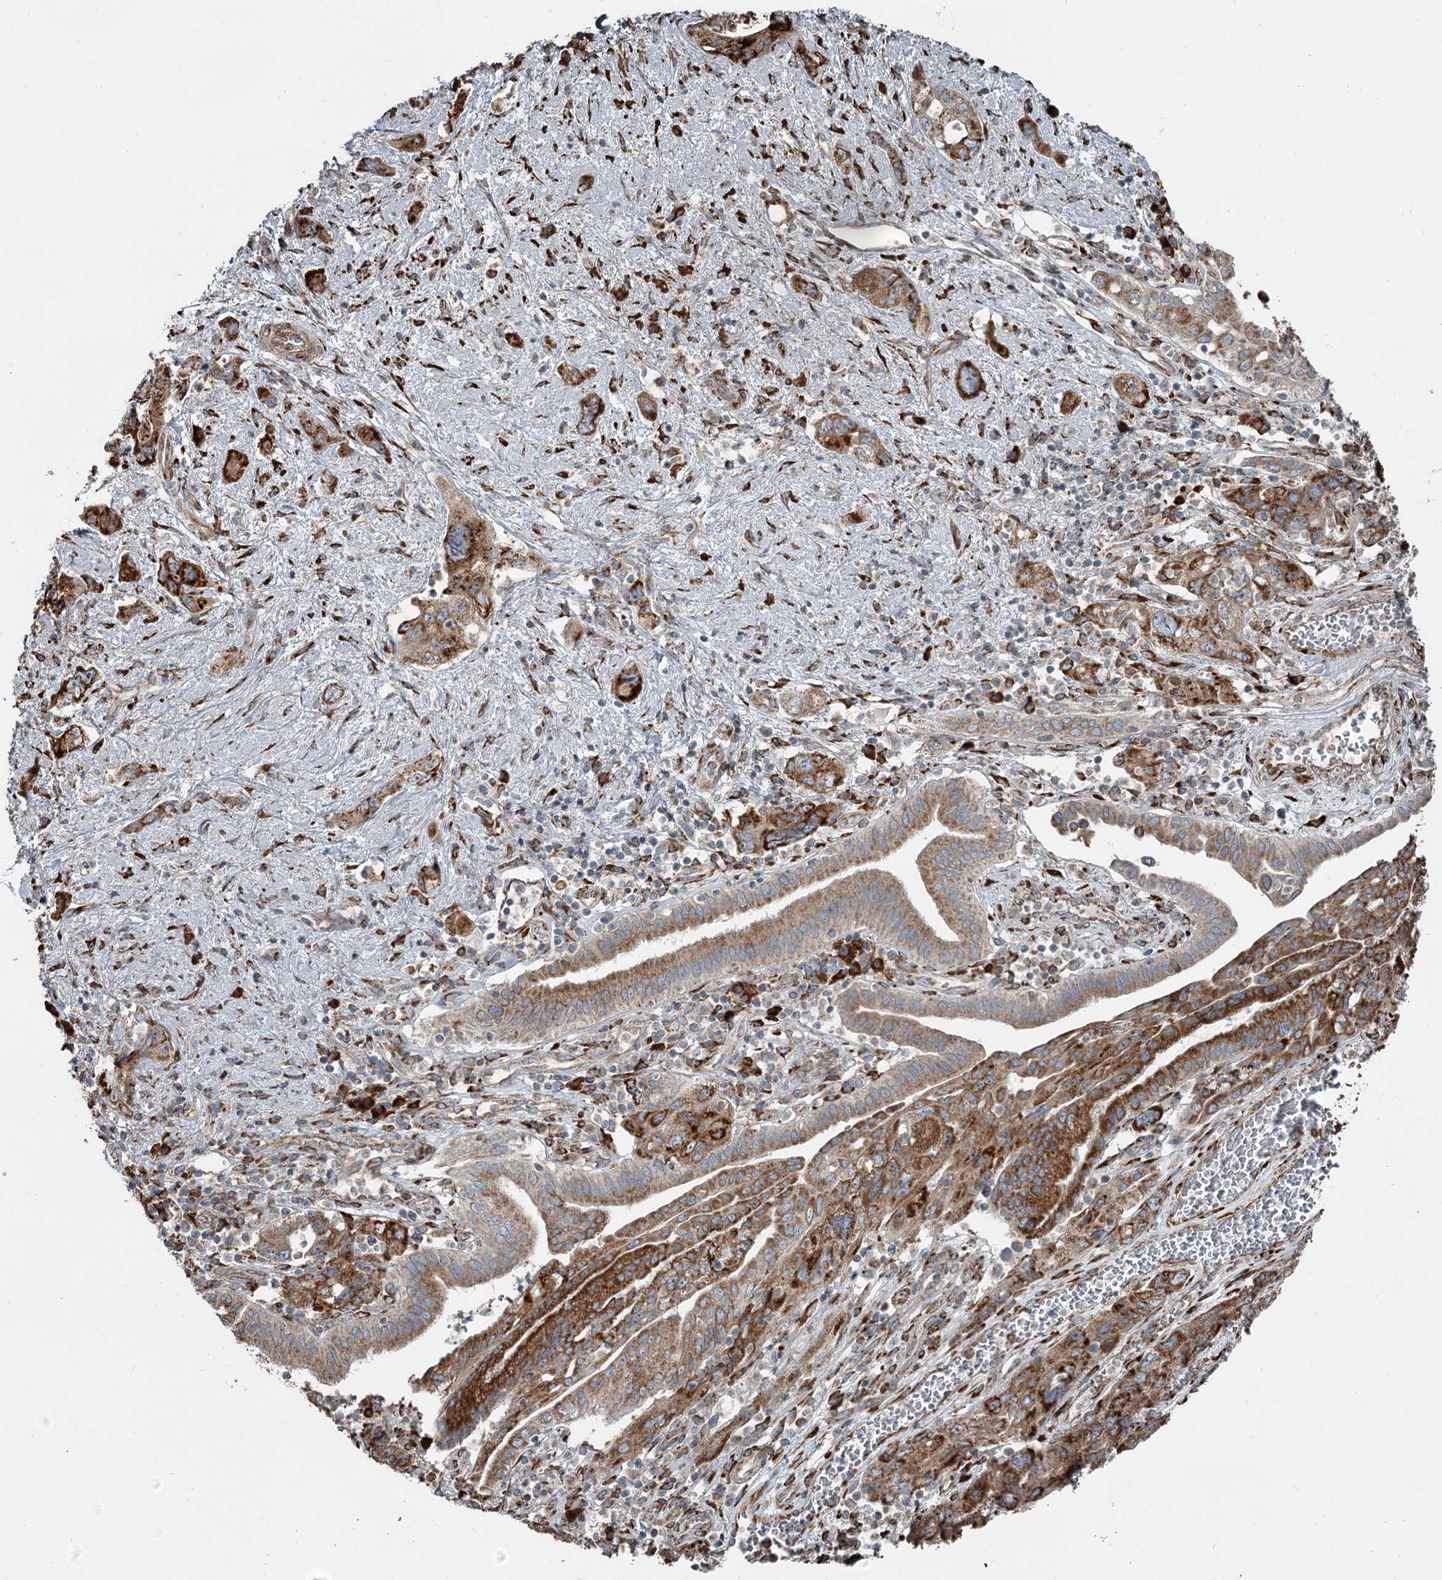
{"staining": {"intensity": "strong", "quantity": ">75%", "location": "cytoplasmic/membranous"}, "tissue": "pancreatic cancer", "cell_type": "Tumor cells", "image_type": "cancer", "snomed": [{"axis": "morphology", "description": "Adenocarcinoma, NOS"}, {"axis": "topography", "description": "Pancreas"}], "caption": "Pancreatic cancer tissue reveals strong cytoplasmic/membranous expression in about >75% of tumor cells", "gene": "RASSF8", "patient": {"sex": "female", "age": 73}}